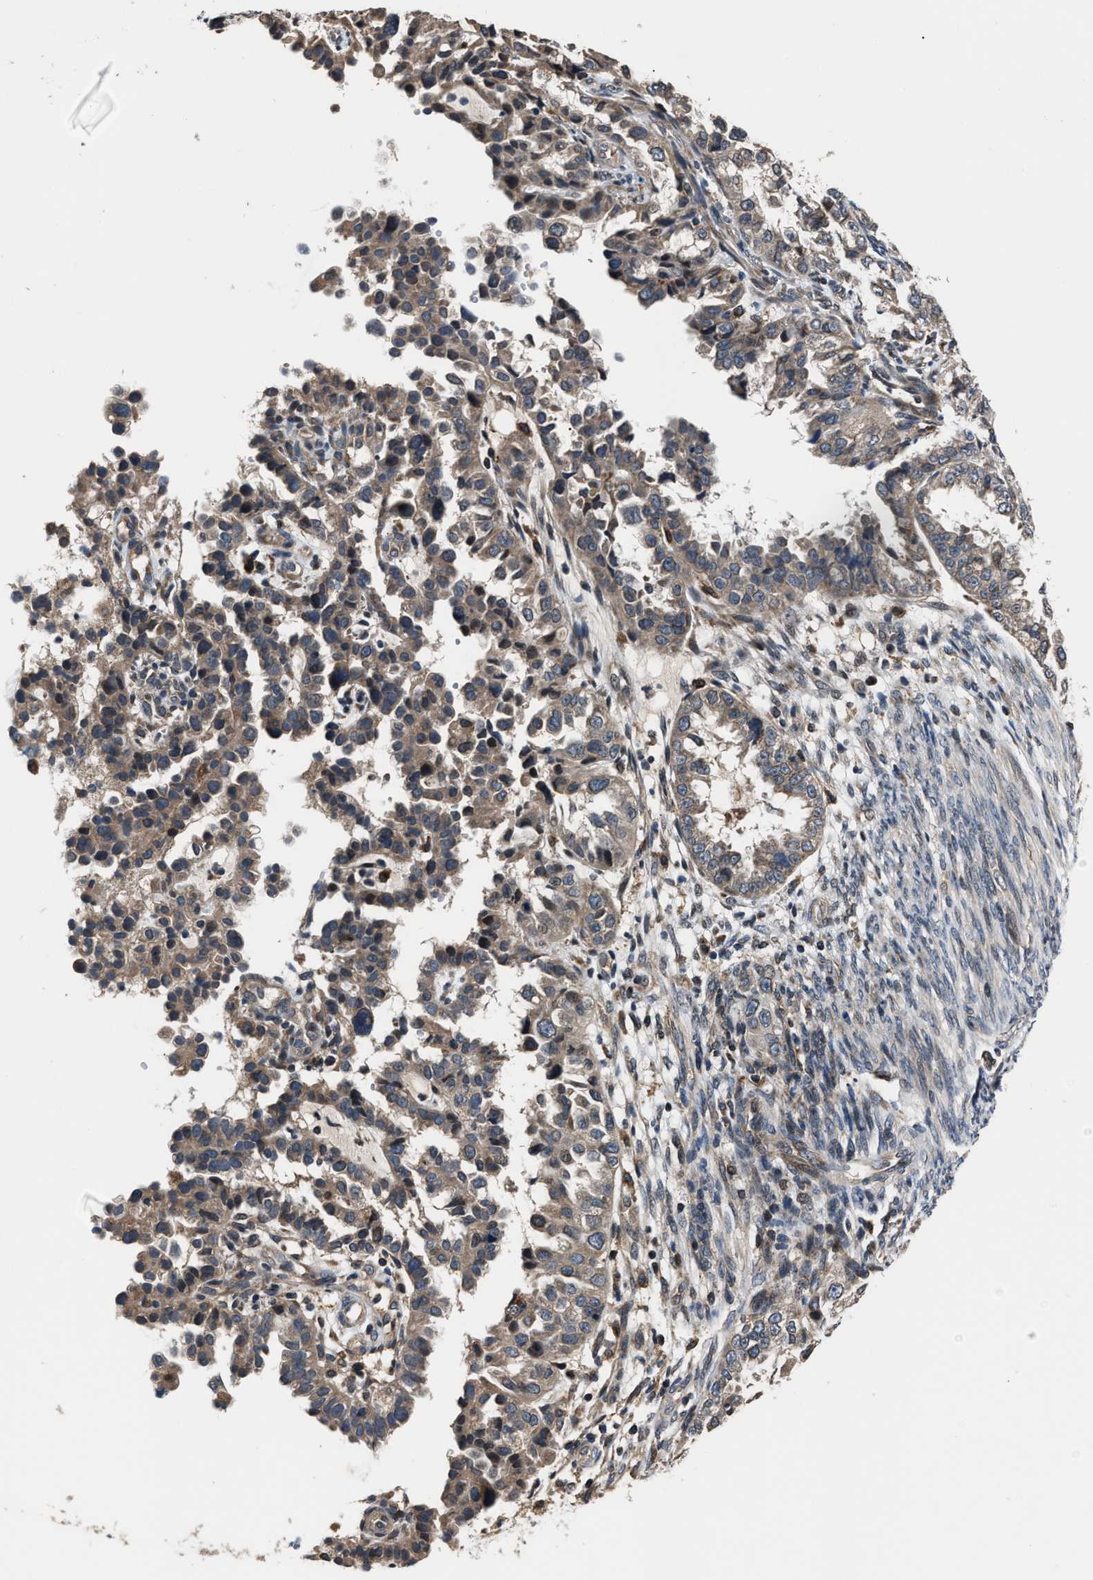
{"staining": {"intensity": "weak", "quantity": ">75%", "location": "cytoplasmic/membranous"}, "tissue": "endometrial cancer", "cell_type": "Tumor cells", "image_type": "cancer", "snomed": [{"axis": "morphology", "description": "Adenocarcinoma, NOS"}, {"axis": "topography", "description": "Endometrium"}], "caption": "Immunohistochemistry of human endometrial cancer (adenocarcinoma) reveals low levels of weak cytoplasmic/membranous expression in about >75% of tumor cells. Using DAB (brown) and hematoxylin (blue) stains, captured at high magnification using brightfield microscopy.", "gene": "TNRC18", "patient": {"sex": "female", "age": 85}}